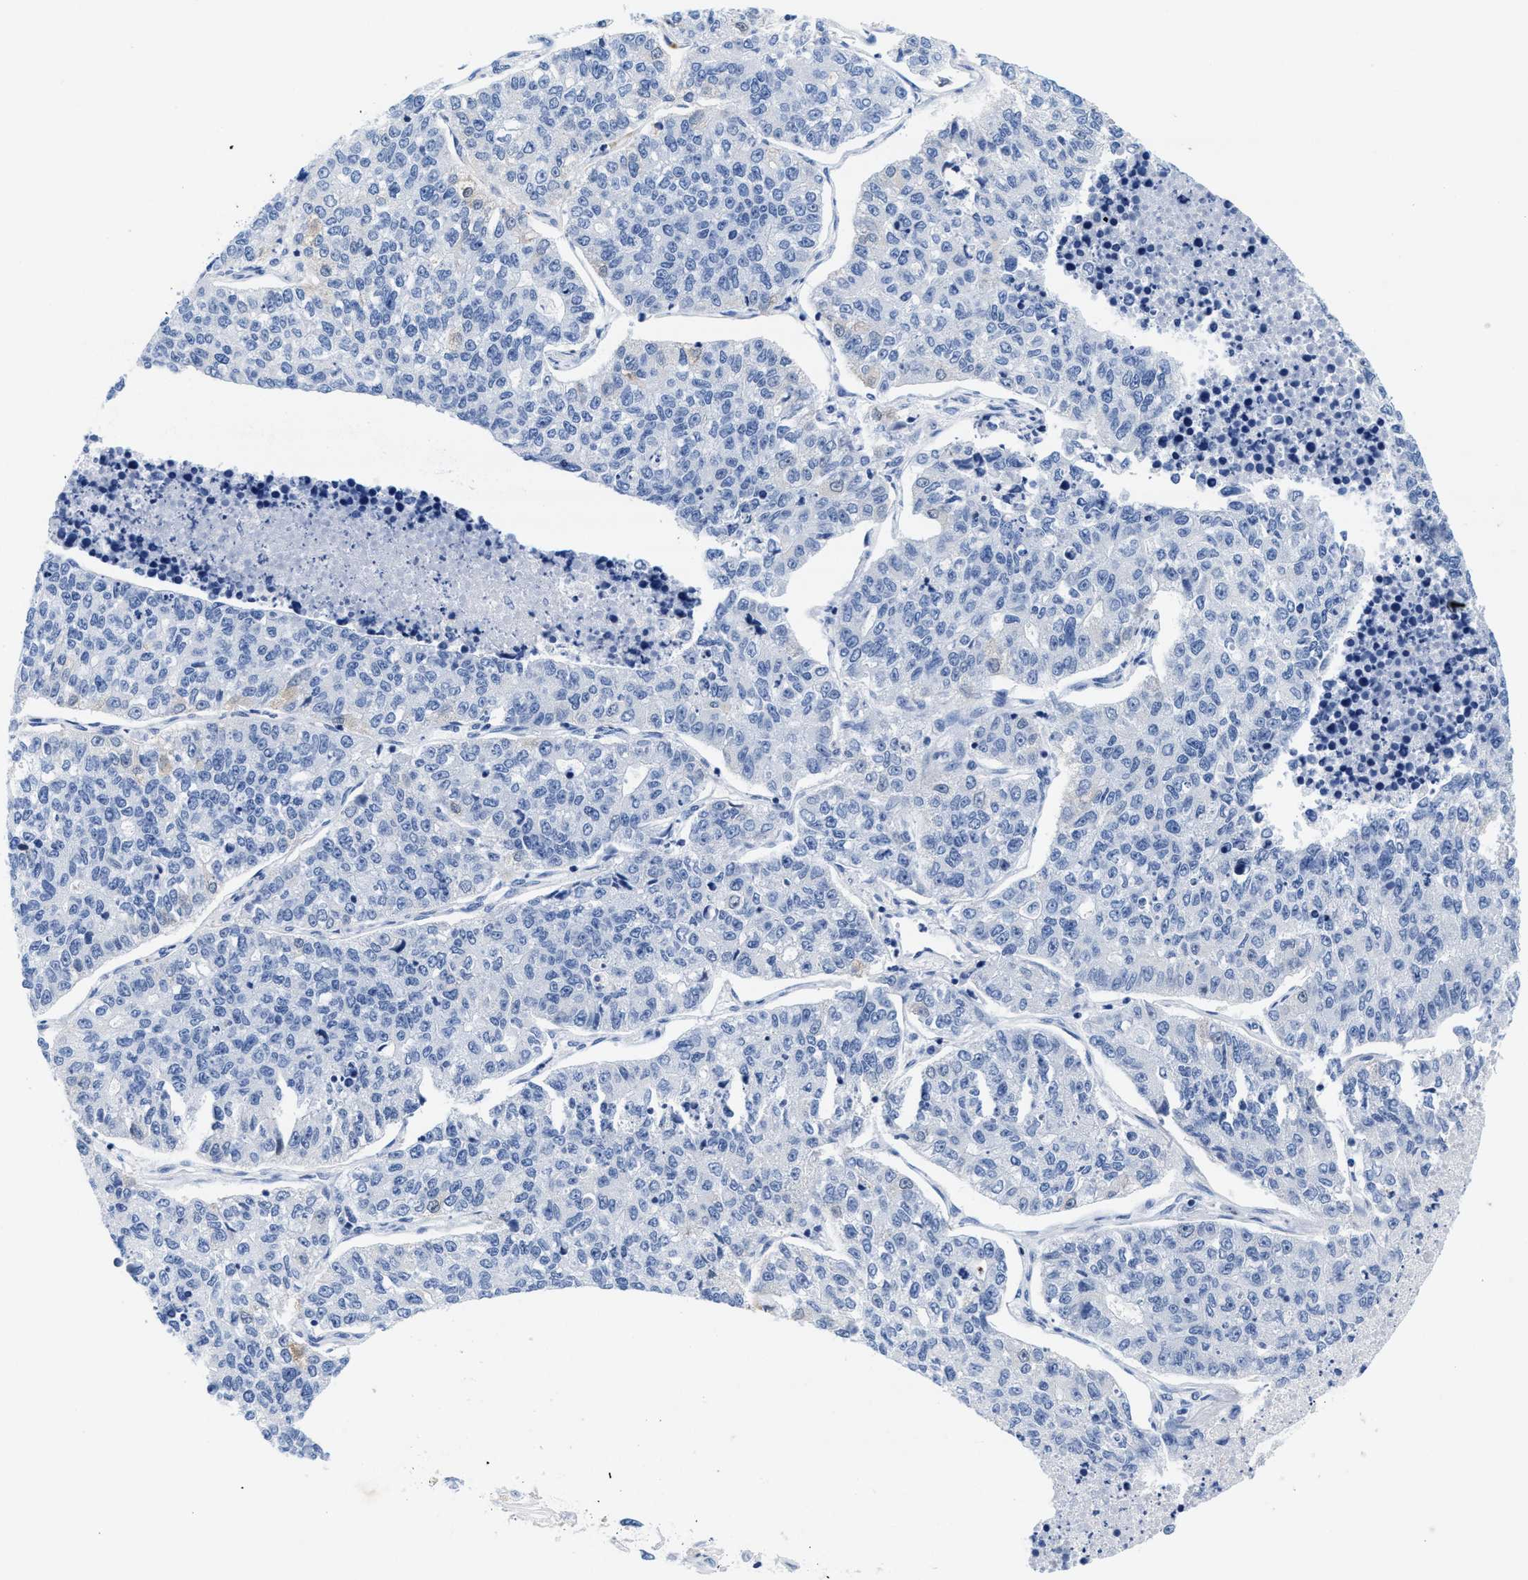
{"staining": {"intensity": "negative", "quantity": "none", "location": "none"}, "tissue": "lung cancer", "cell_type": "Tumor cells", "image_type": "cancer", "snomed": [{"axis": "morphology", "description": "Adenocarcinoma, NOS"}, {"axis": "topography", "description": "Lung"}], "caption": "Immunohistochemistry of adenocarcinoma (lung) demonstrates no staining in tumor cells.", "gene": "TTC3", "patient": {"sex": "male", "age": 49}}